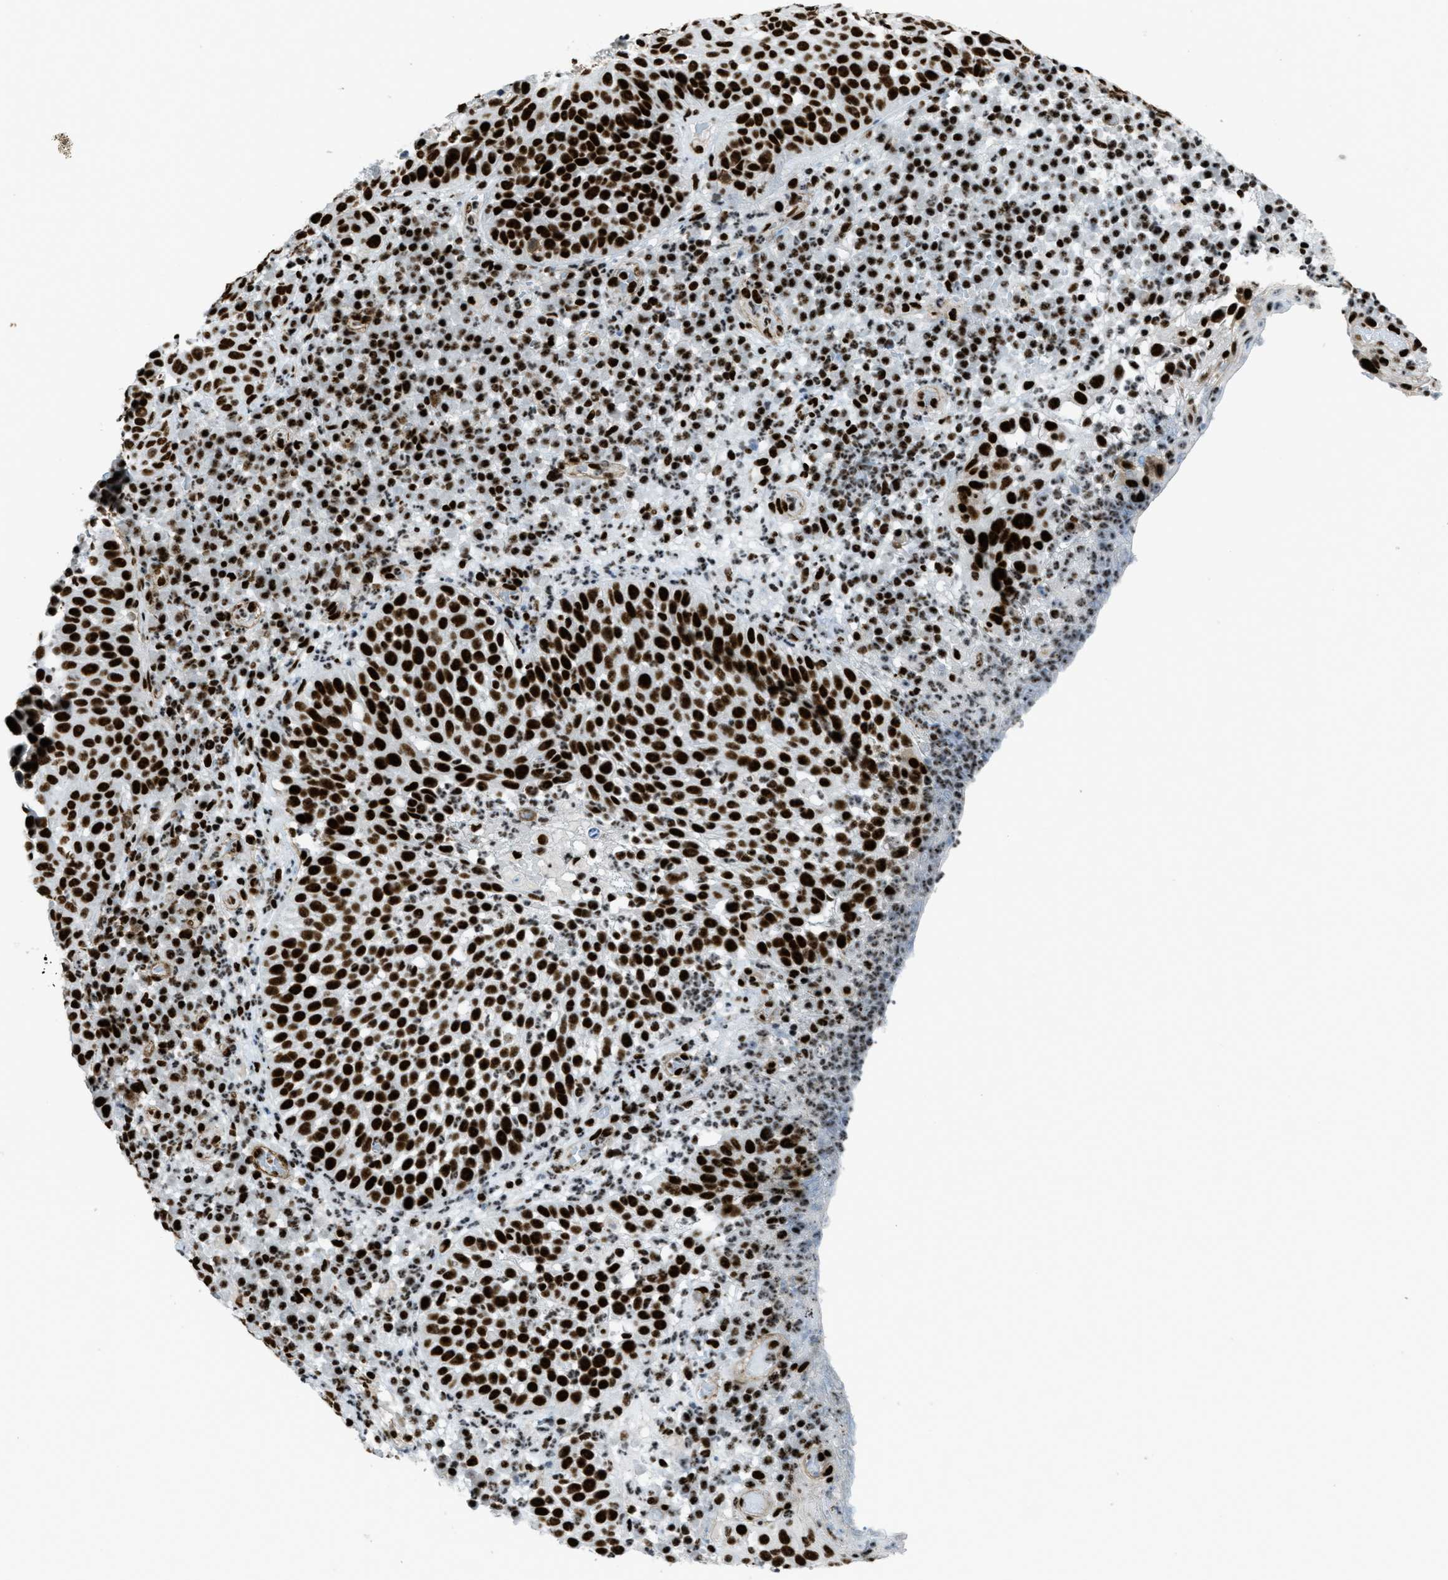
{"staining": {"intensity": "strong", "quantity": ">75%", "location": "nuclear"}, "tissue": "skin cancer", "cell_type": "Tumor cells", "image_type": "cancer", "snomed": [{"axis": "morphology", "description": "Squamous cell carcinoma in situ, NOS"}, {"axis": "morphology", "description": "Squamous cell carcinoma, NOS"}, {"axis": "topography", "description": "Skin"}], "caption": "About >75% of tumor cells in human skin cancer display strong nuclear protein positivity as visualized by brown immunohistochemical staining.", "gene": "ZNF207", "patient": {"sex": "male", "age": 93}}